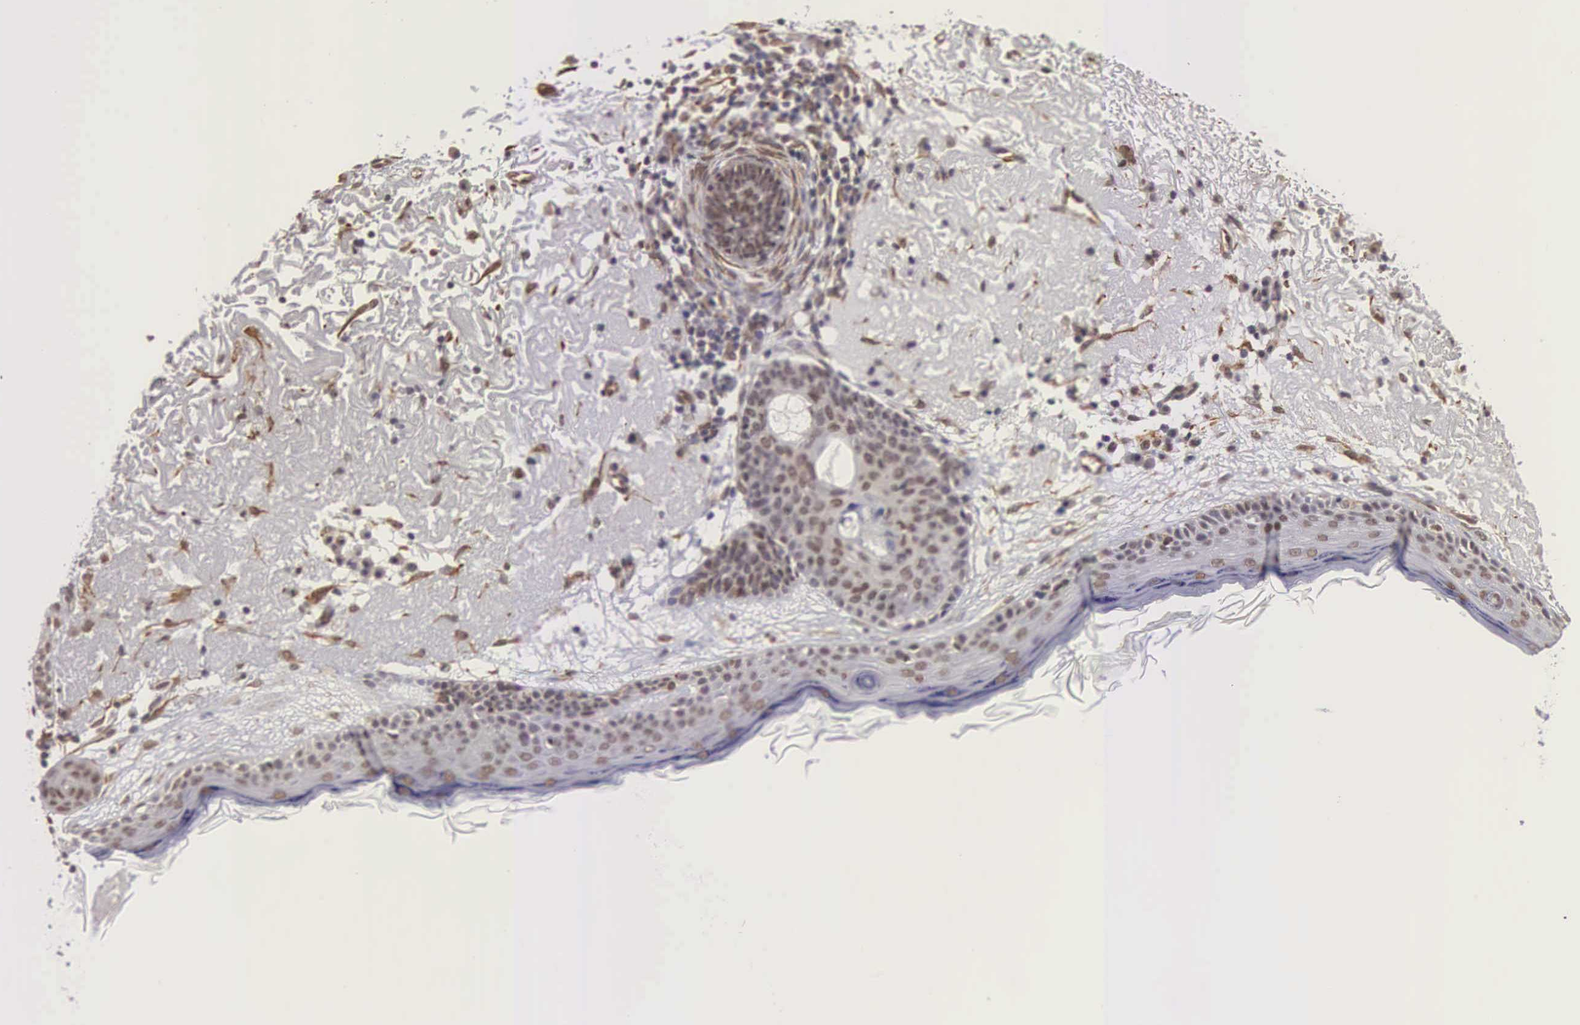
{"staining": {"intensity": "moderate", "quantity": ">75%", "location": "cytoplasmic/membranous,nuclear"}, "tissue": "skin", "cell_type": "Fibroblasts", "image_type": "normal", "snomed": [{"axis": "morphology", "description": "Normal tissue, NOS"}, {"axis": "topography", "description": "Skin"}], "caption": "Skin stained for a protein (brown) displays moderate cytoplasmic/membranous,nuclear positive positivity in approximately >75% of fibroblasts.", "gene": "MORC2", "patient": {"sex": "female", "age": 90}}